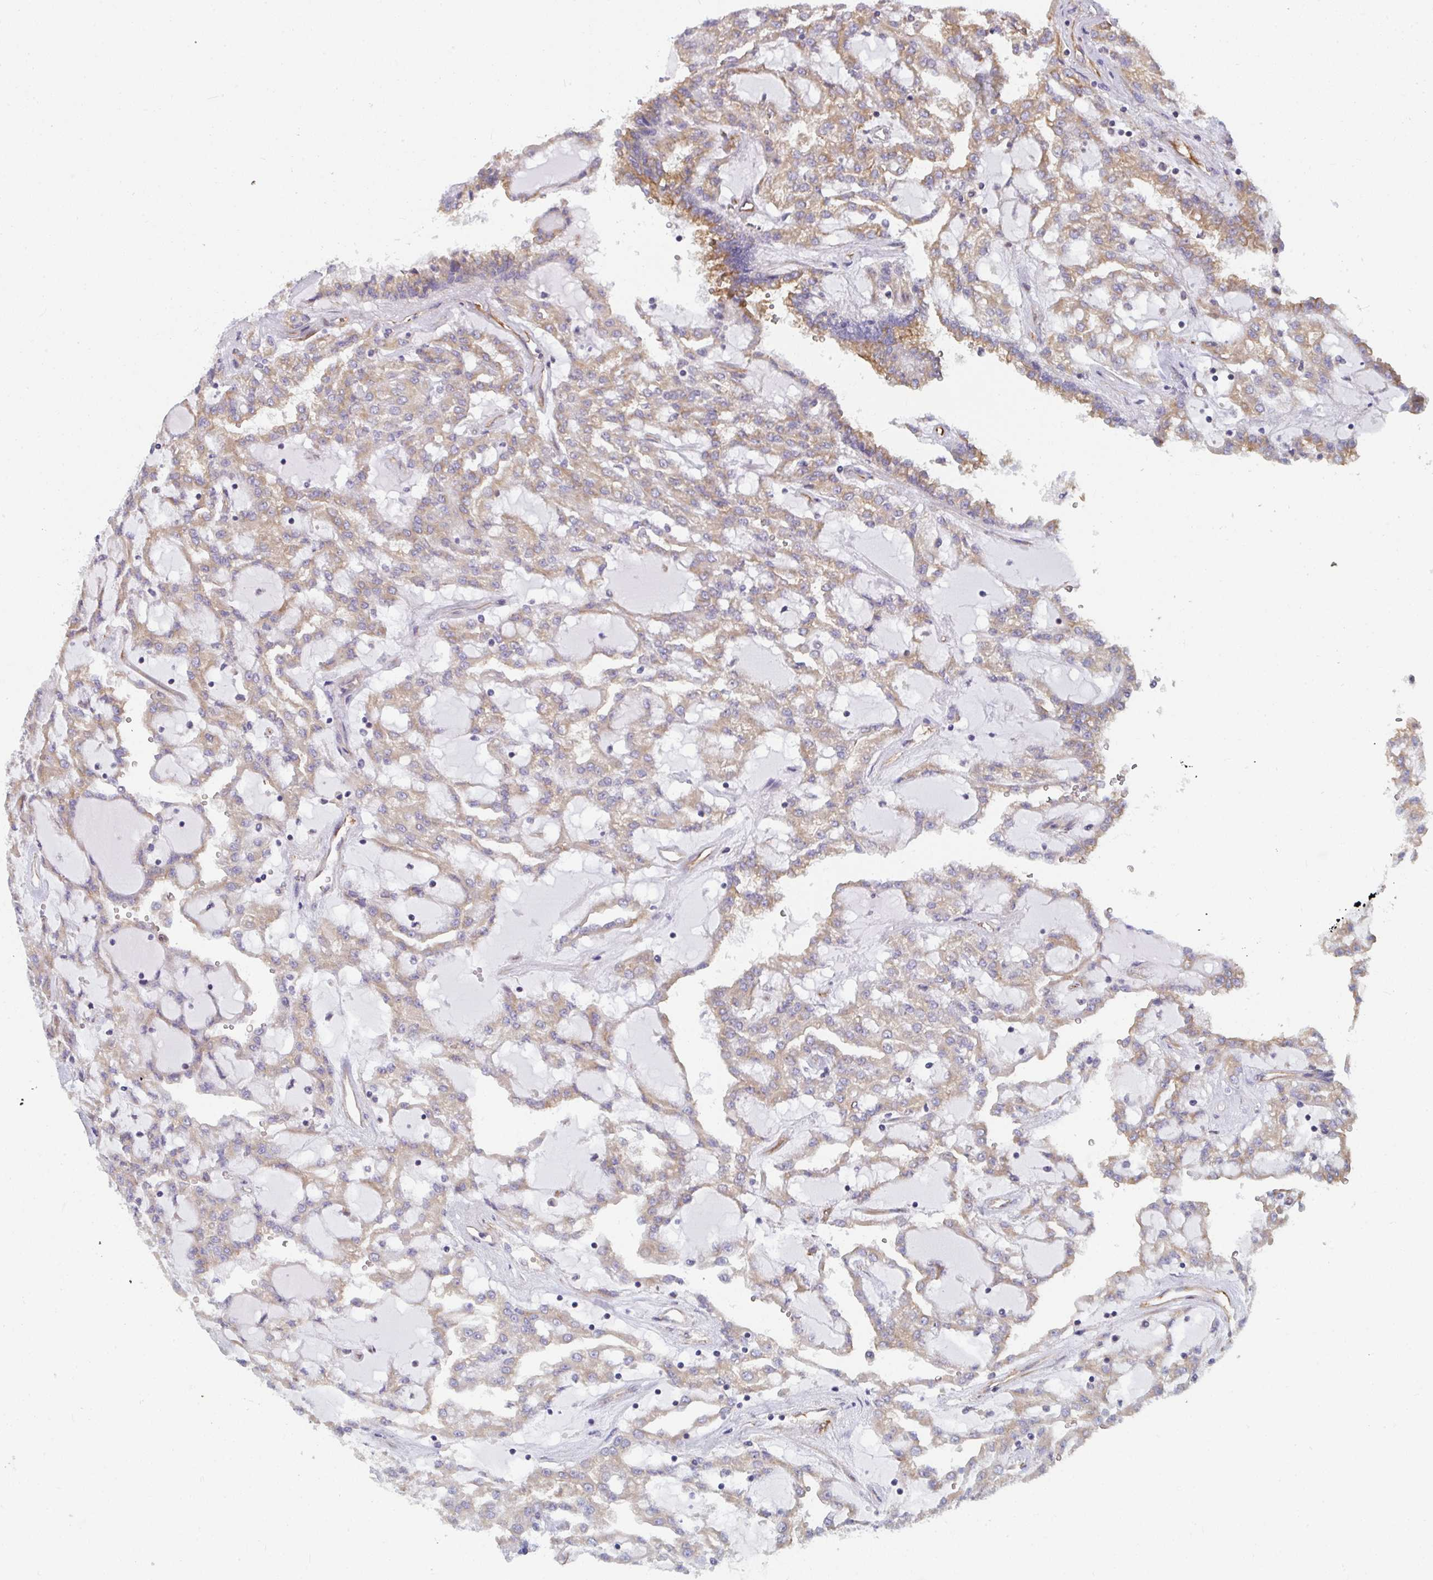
{"staining": {"intensity": "weak", "quantity": ">75%", "location": "cytoplasmic/membranous"}, "tissue": "renal cancer", "cell_type": "Tumor cells", "image_type": "cancer", "snomed": [{"axis": "morphology", "description": "Adenocarcinoma, NOS"}, {"axis": "topography", "description": "Kidney"}], "caption": "Immunohistochemistry (IHC) micrograph of human adenocarcinoma (renal) stained for a protein (brown), which demonstrates low levels of weak cytoplasmic/membranous staining in about >75% of tumor cells.", "gene": "DYNC1I2", "patient": {"sex": "male", "age": 63}}